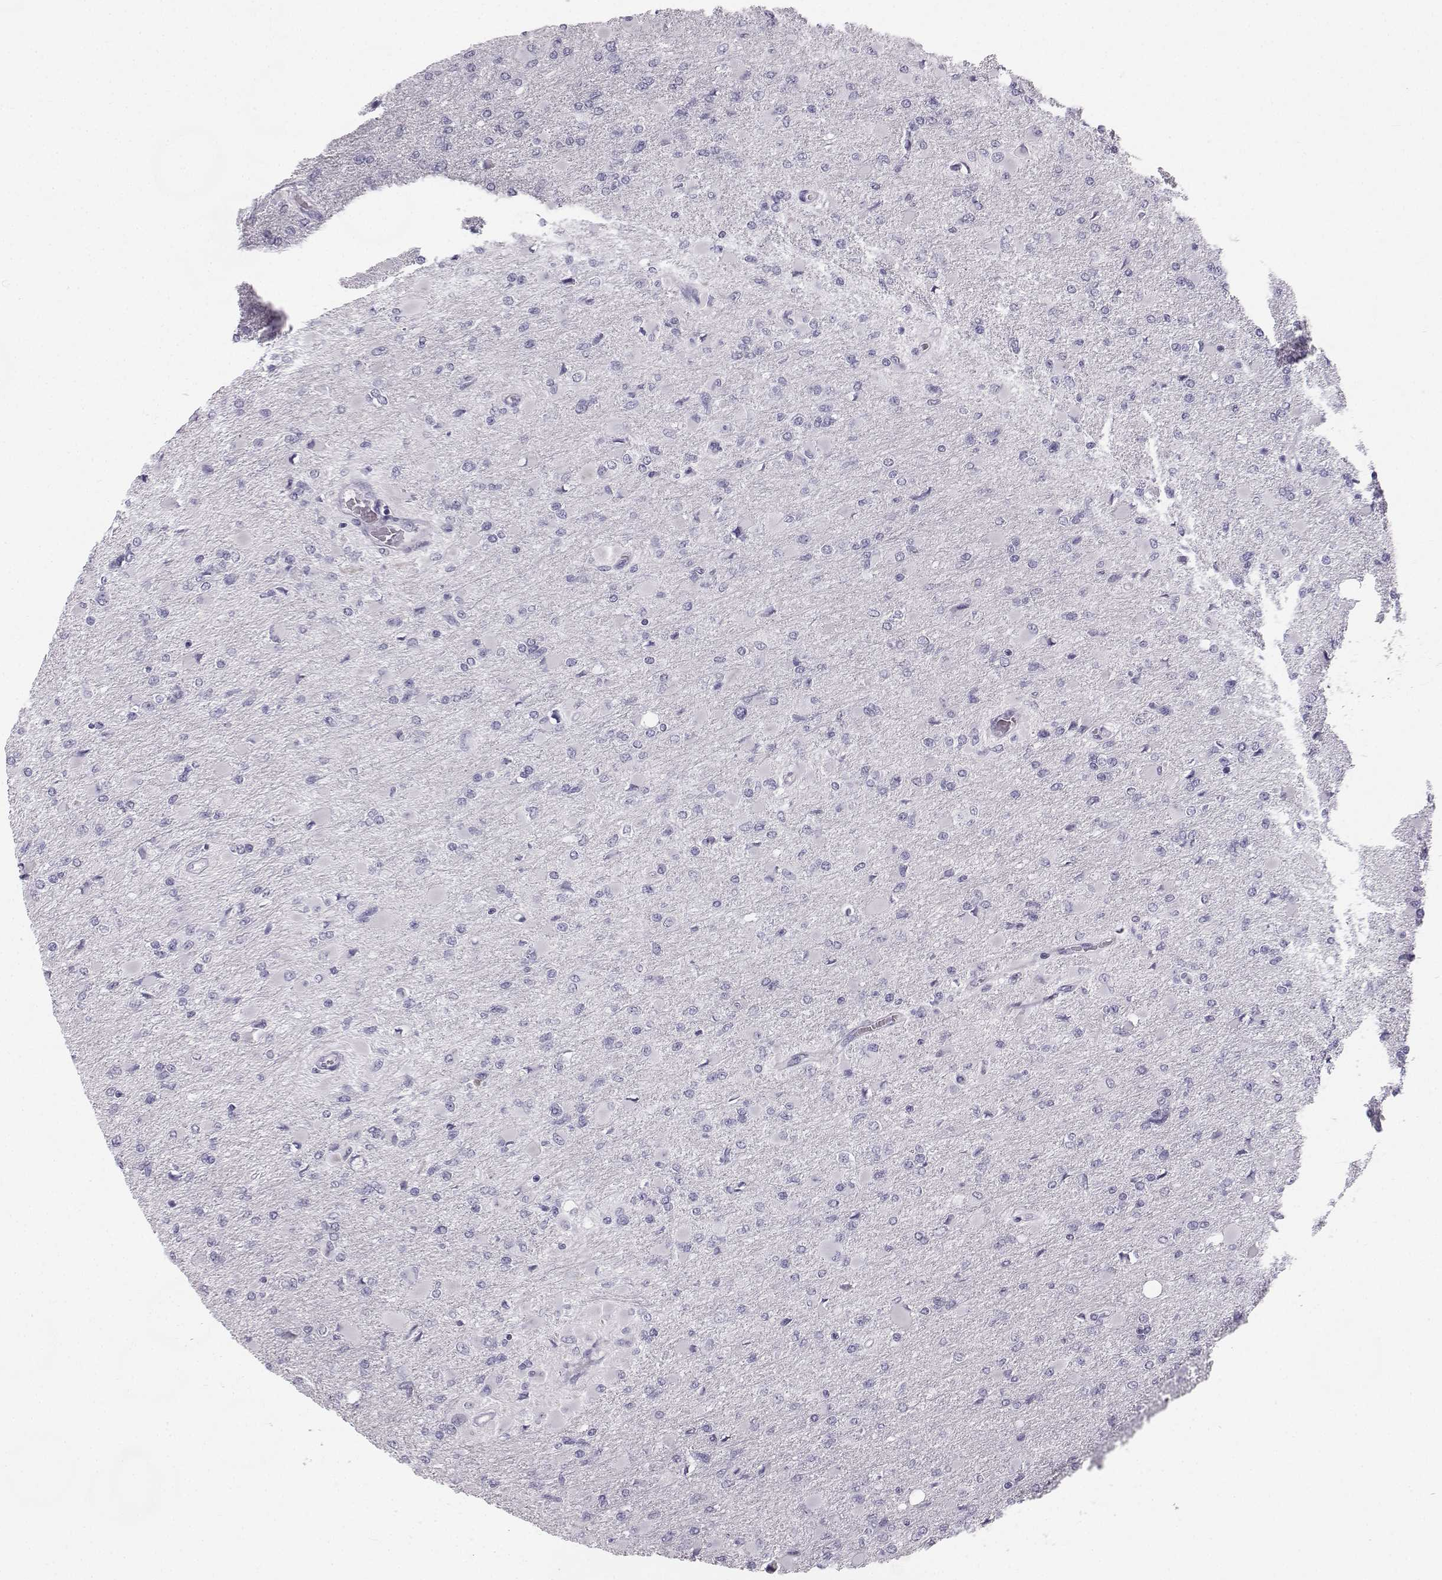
{"staining": {"intensity": "negative", "quantity": "none", "location": "none"}, "tissue": "glioma", "cell_type": "Tumor cells", "image_type": "cancer", "snomed": [{"axis": "morphology", "description": "Glioma, malignant, High grade"}, {"axis": "topography", "description": "Cerebral cortex"}], "caption": "A photomicrograph of human glioma is negative for staining in tumor cells. The staining is performed using DAB brown chromogen with nuclei counter-stained in using hematoxylin.", "gene": "SYCE1", "patient": {"sex": "female", "age": 36}}